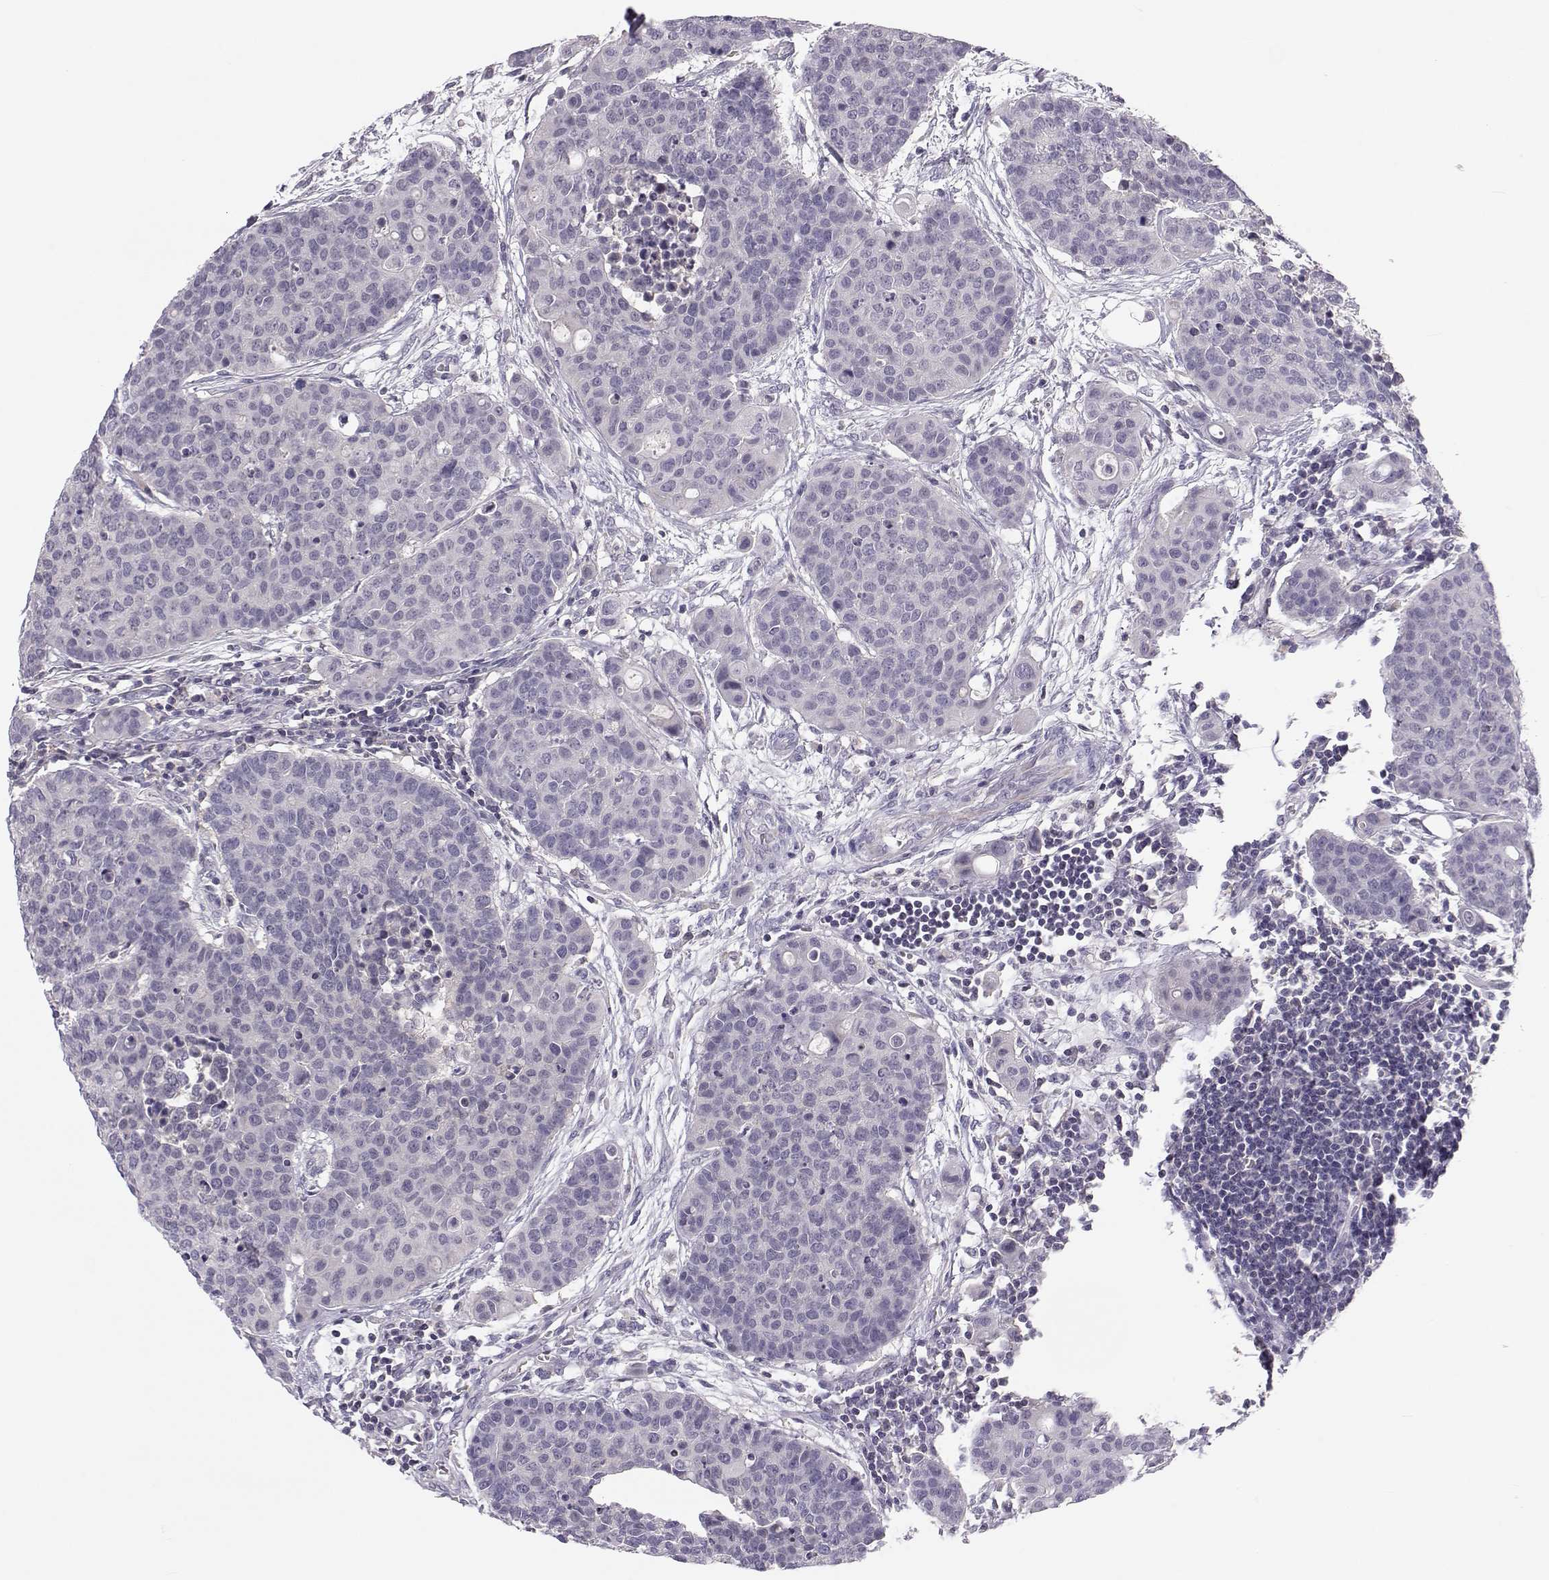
{"staining": {"intensity": "negative", "quantity": "none", "location": "none"}, "tissue": "carcinoid", "cell_type": "Tumor cells", "image_type": "cancer", "snomed": [{"axis": "morphology", "description": "Carcinoid, malignant, NOS"}, {"axis": "topography", "description": "Colon"}], "caption": "DAB (3,3'-diaminobenzidine) immunohistochemical staining of malignant carcinoid shows no significant staining in tumor cells.", "gene": "MROH7", "patient": {"sex": "male", "age": 81}}